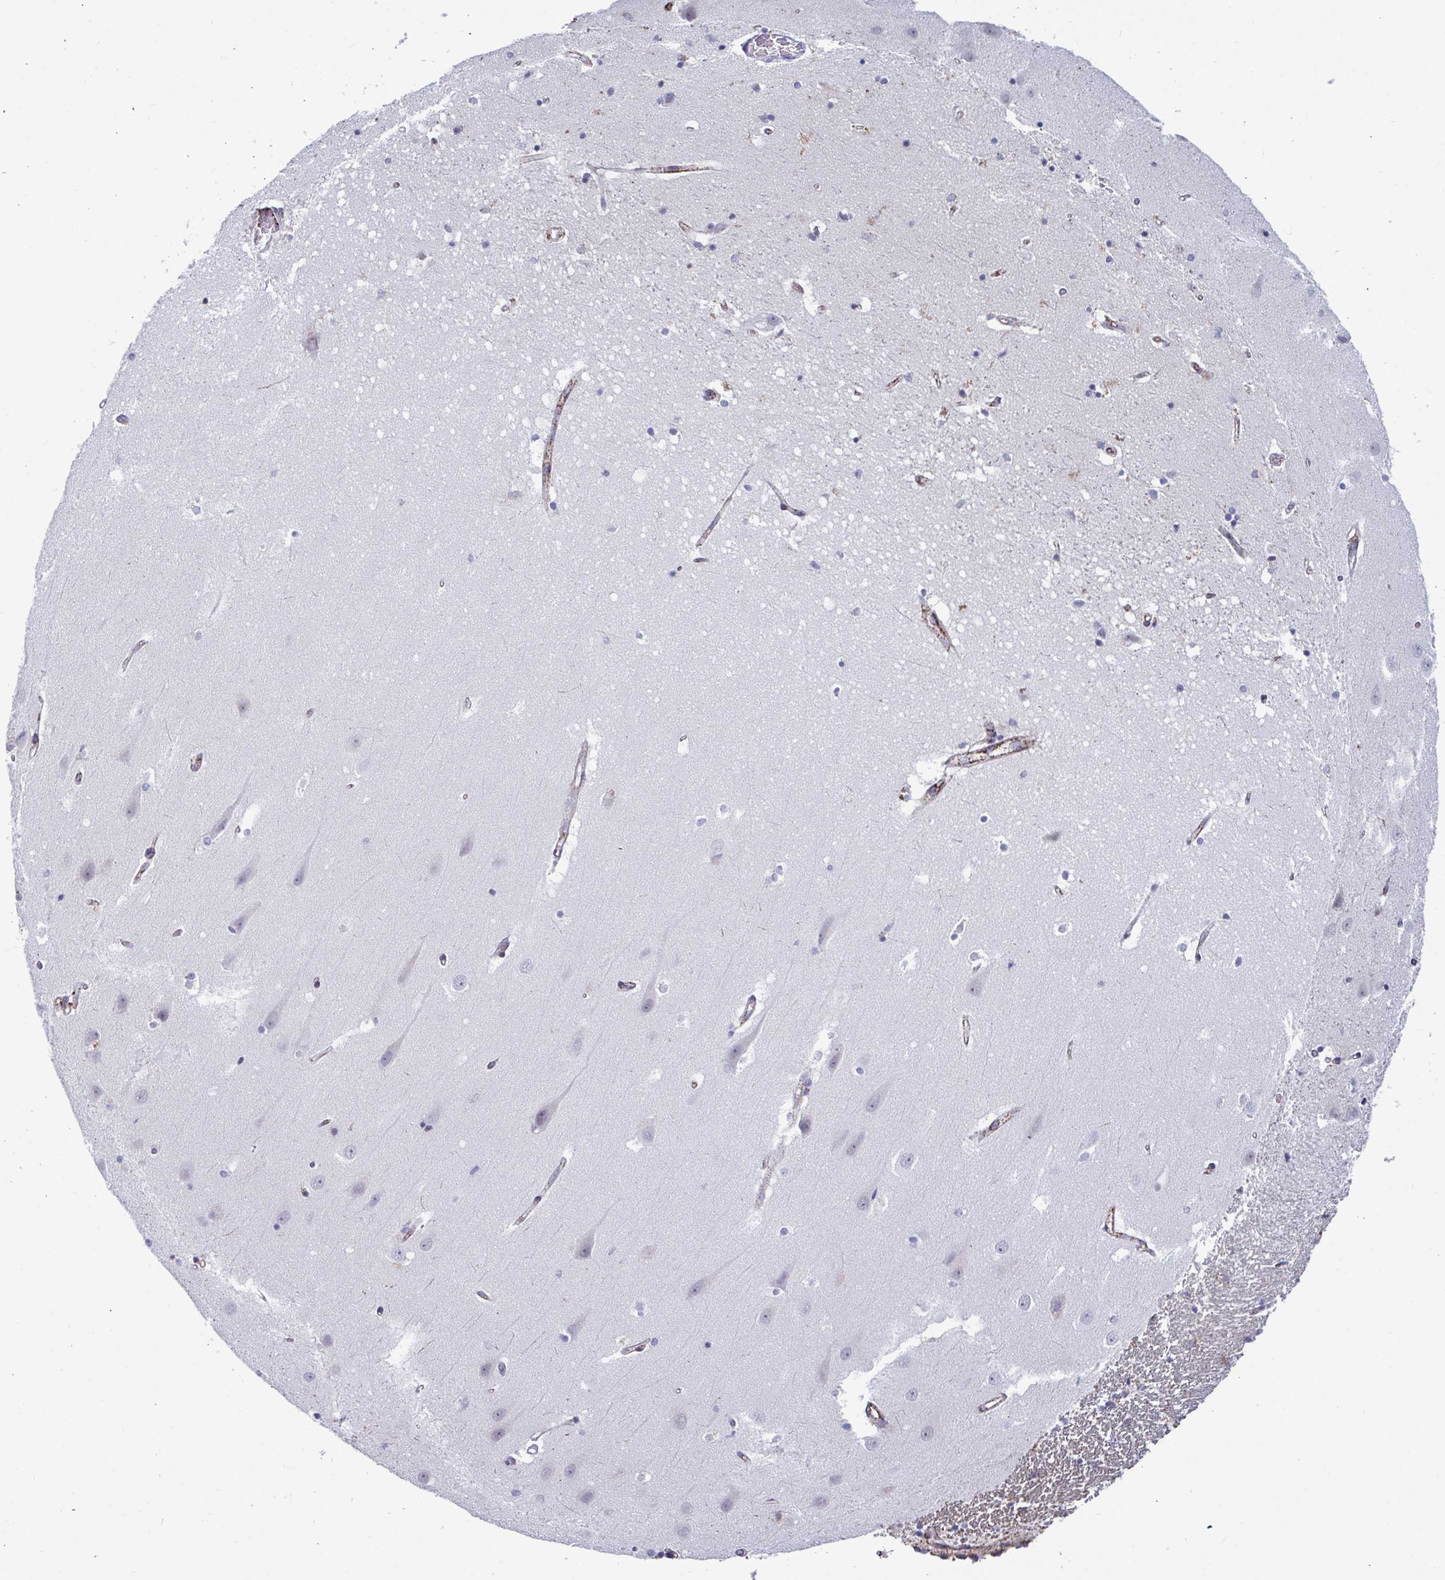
{"staining": {"intensity": "negative", "quantity": "none", "location": "none"}, "tissue": "hippocampus", "cell_type": "Glial cells", "image_type": "normal", "snomed": [{"axis": "morphology", "description": "Normal tissue, NOS"}, {"axis": "topography", "description": "Hippocampus"}], "caption": "Immunohistochemical staining of normal human hippocampus exhibits no significant staining in glial cells. (Brightfield microscopy of DAB (3,3'-diaminobenzidine) immunohistochemistry at high magnification).", "gene": "BCAT2", "patient": {"sex": "male", "age": 63}}